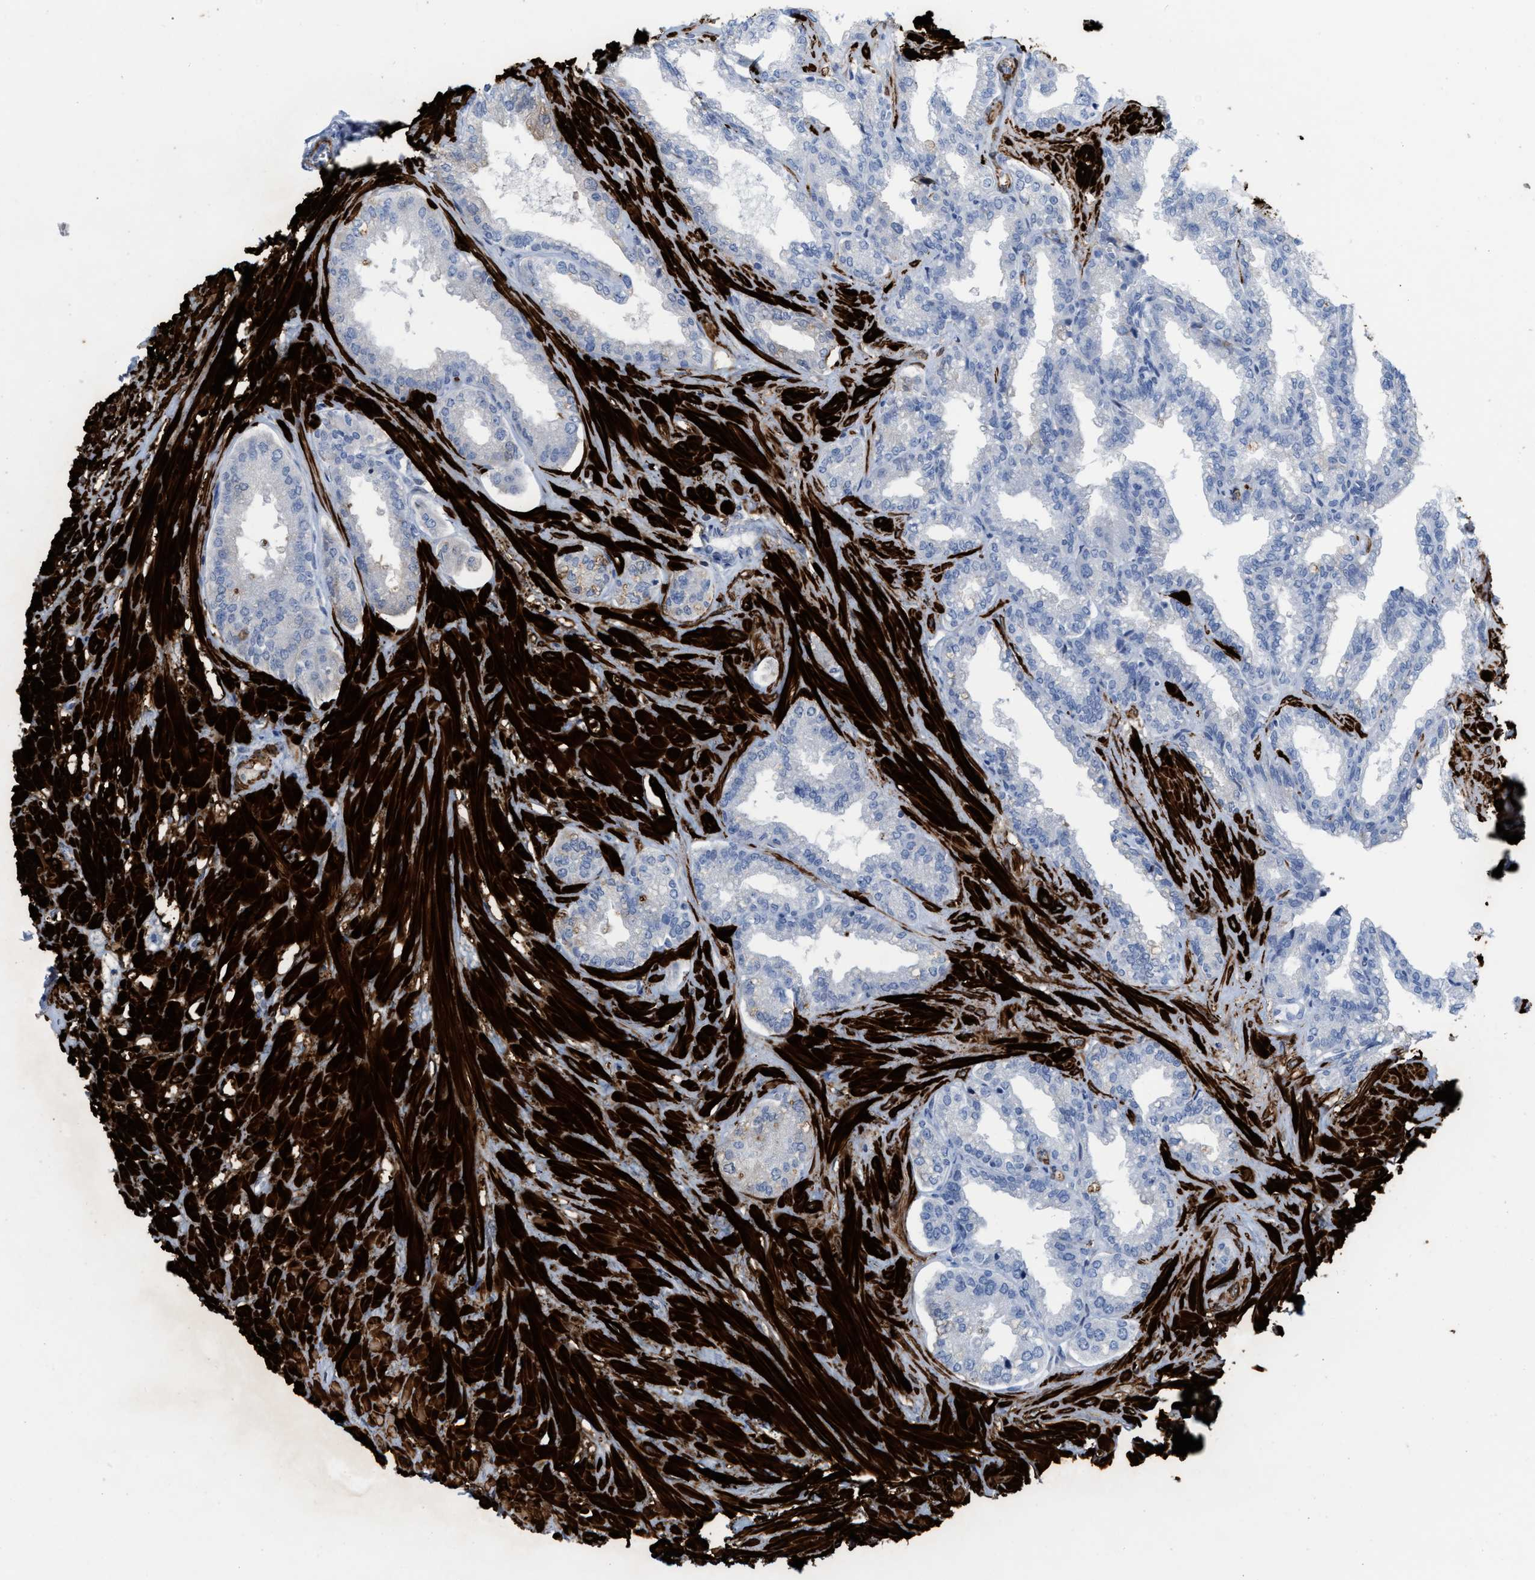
{"staining": {"intensity": "negative", "quantity": "none", "location": "none"}, "tissue": "seminal vesicle", "cell_type": "Glandular cells", "image_type": "normal", "snomed": [{"axis": "morphology", "description": "Normal tissue, NOS"}, {"axis": "topography", "description": "Seminal veicle"}], "caption": "An immunohistochemistry (IHC) histopathology image of unremarkable seminal vesicle is shown. There is no staining in glandular cells of seminal vesicle. (Immunohistochemistry (ihc), brightfield microscopy, high magnification).", "gene": "TAGLN", "patient": {"sex": "male", "age": 46}}